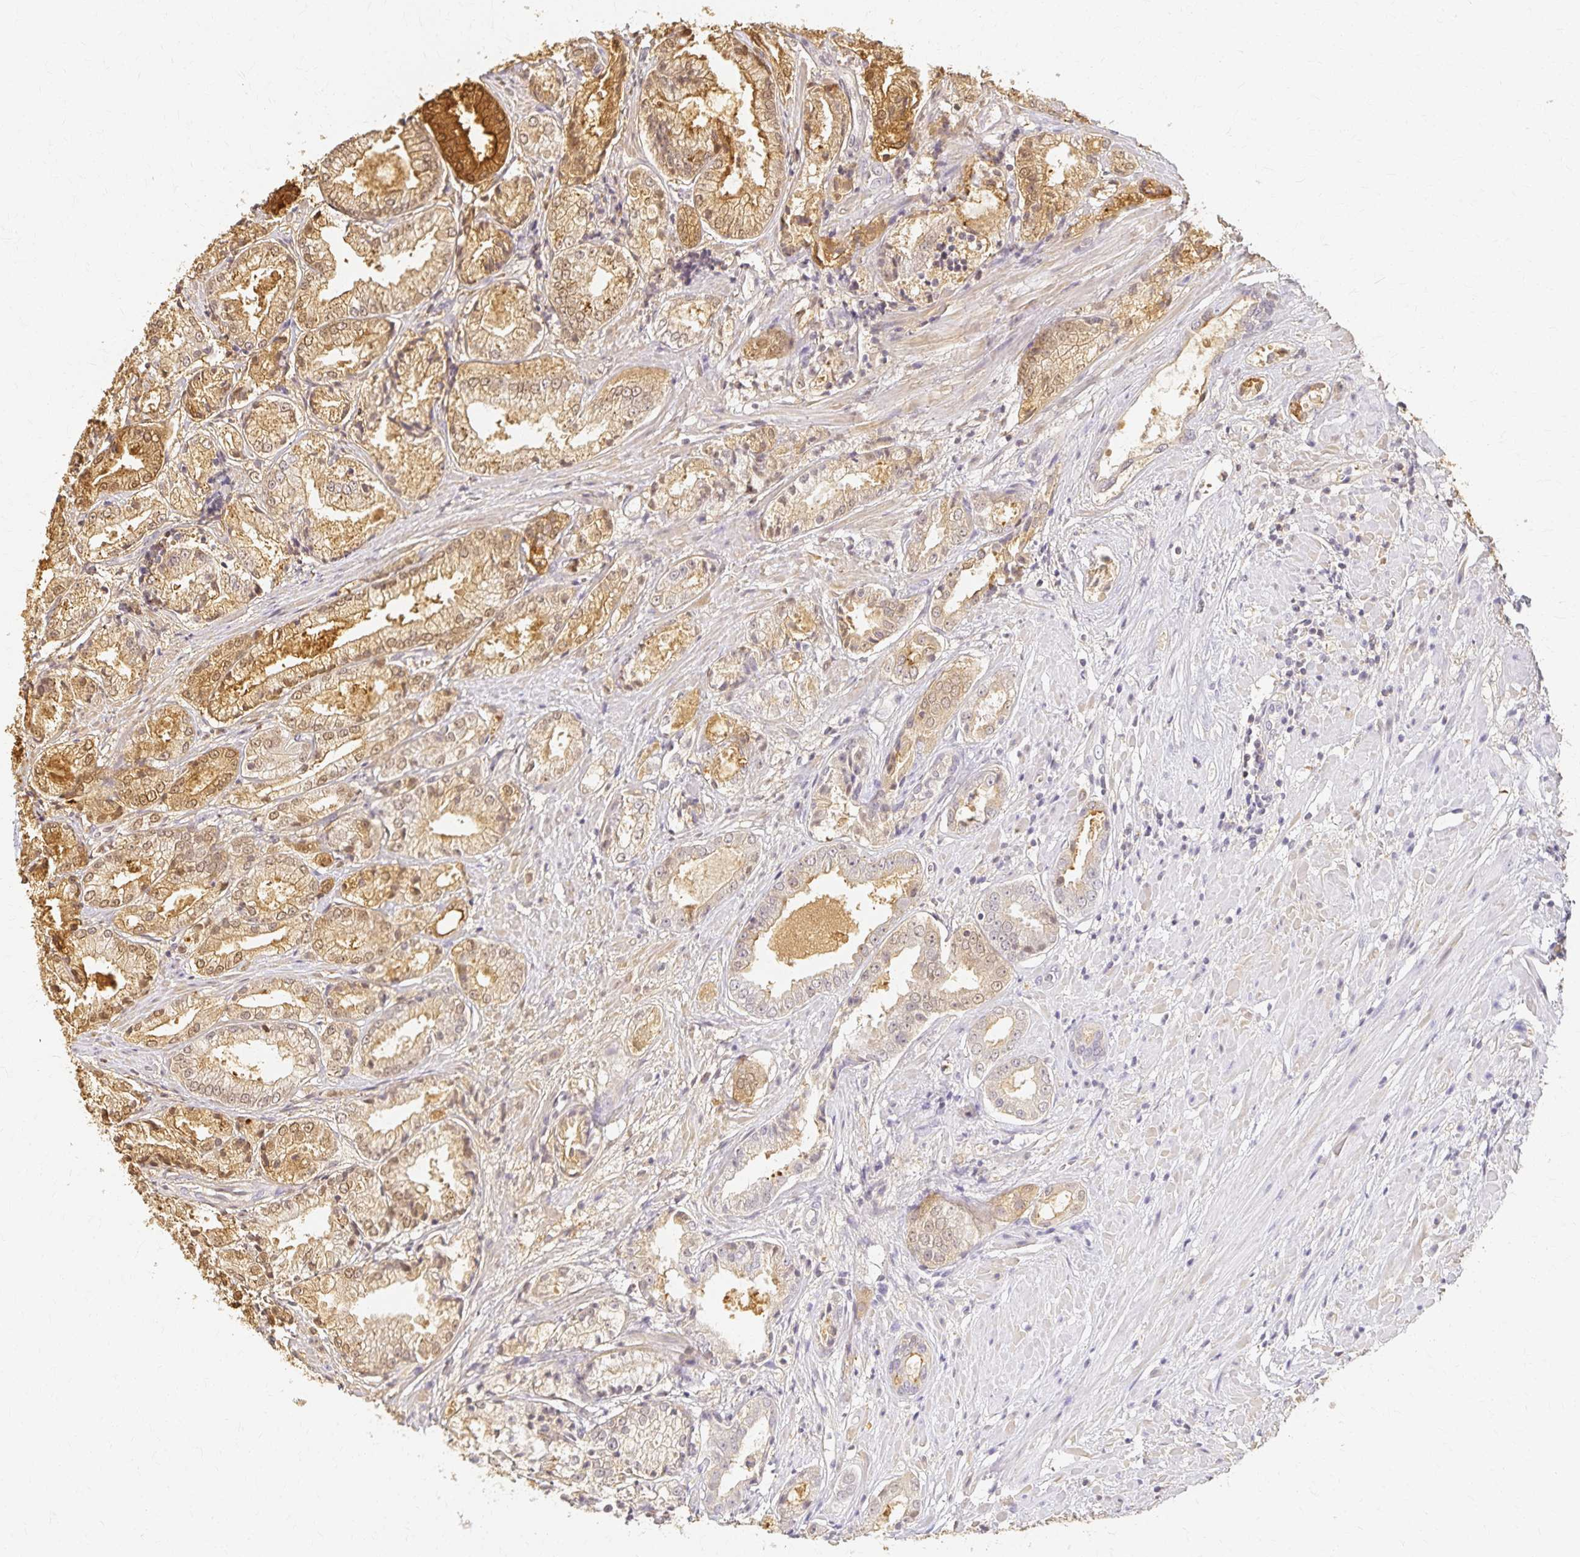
{"staining": {"intensity": "moderate", "quantity": ">75%", "location": "cytoplasmic/membranous"}, "tissue": "prostate cancer", "cell_type": "Tumor cells", "image_type": "cancer", "snomed": [{"axis": "morphology", "description": "Adenocarcinoma, High grade"}, {"axis": "topography", "description": "Prostate"}], "caption": "A high-resolution image shows immunohistochemistry staining of prostate high-grade adenocarcinoma, which displays moderate cytoplasmic/membranous positivity in approximately >75% of tumor cells.", "gene": "AZGP1", "patient": {"sex": "male", "age": 61}}